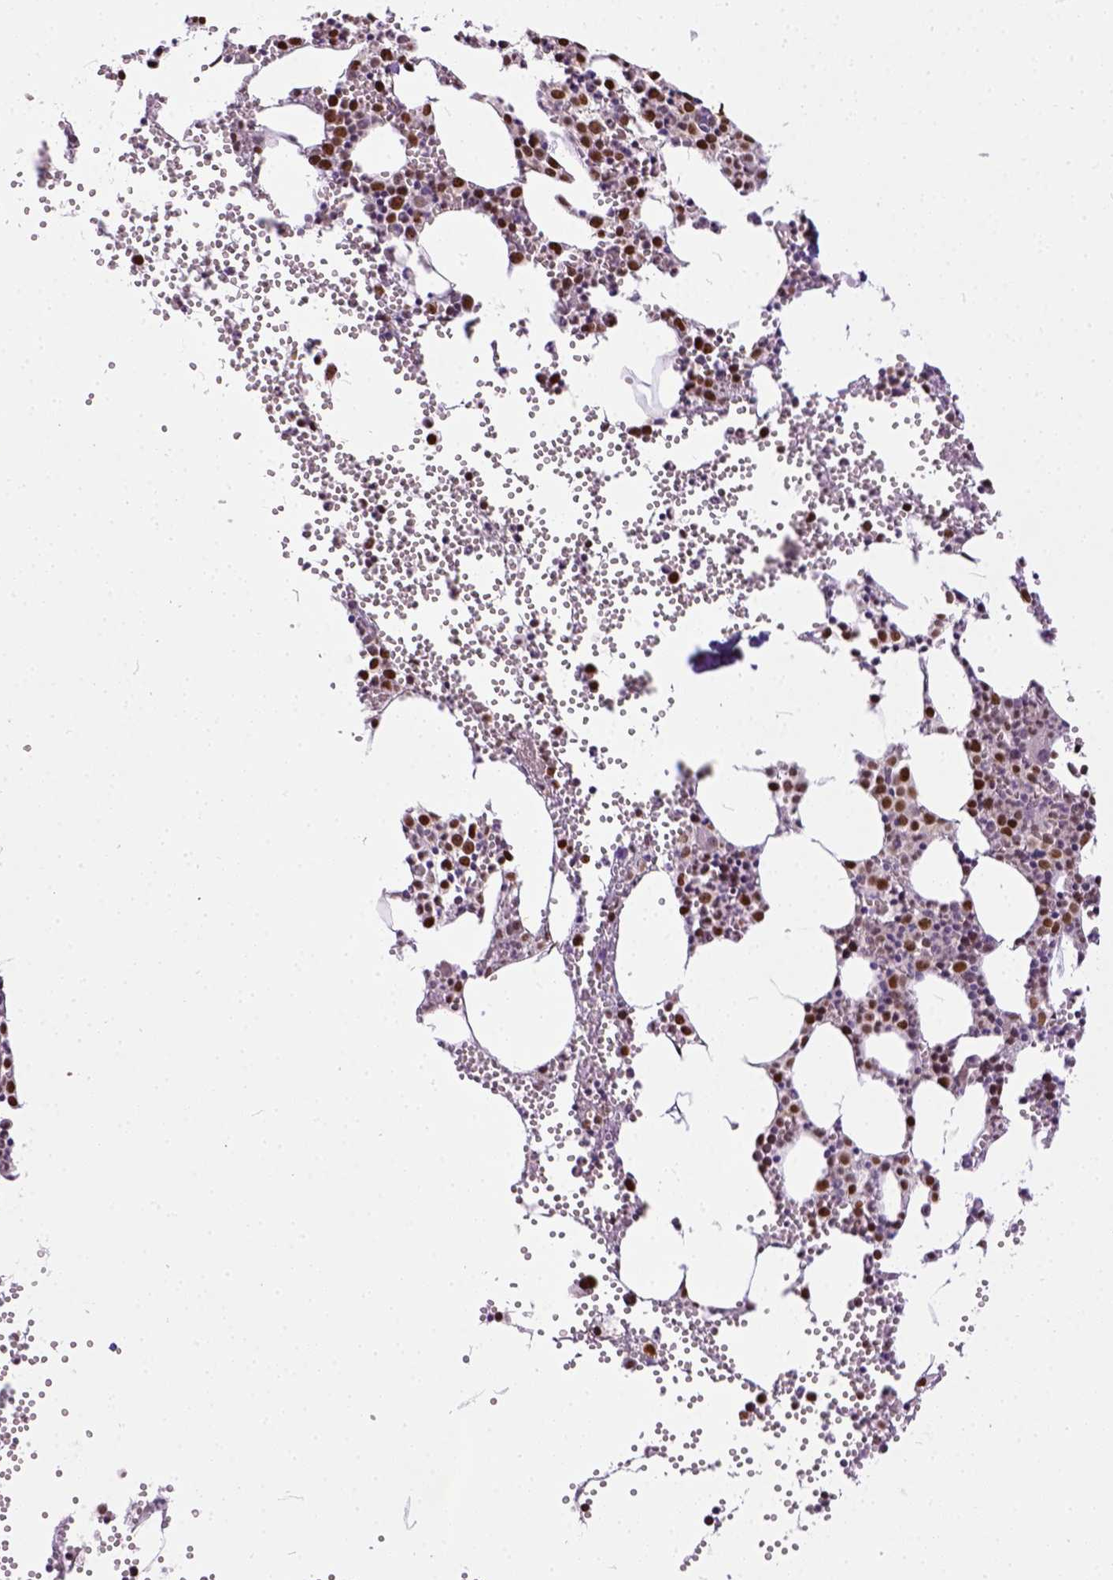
{"staining": {"intensity": "strong", "quantity": ">75%", "location": "nuclear"}, "tissue": "bone marrow", "cell_type": "Hematopoietic cells", "image_type": "normal", "snomed": [{"axis": "morphology", "description": "Normal tissue, NOS"}, {"axis": "topography", "description": "Bone marrow"}], "caption": "Brown immunohistochemical staining in normal human bone marrow exhibits strong nuclear positivity in approximately >75% of hematopoietic cells. The staining was performed using DAB (3,3'-diaminobenzidine) to visualize the protein expression in brown, while the nuclei were stained in blue with hematoxylin (Magnification: 20x).", "gene": "ERCC1", "patient": {"sex": "male", "age": 89}}